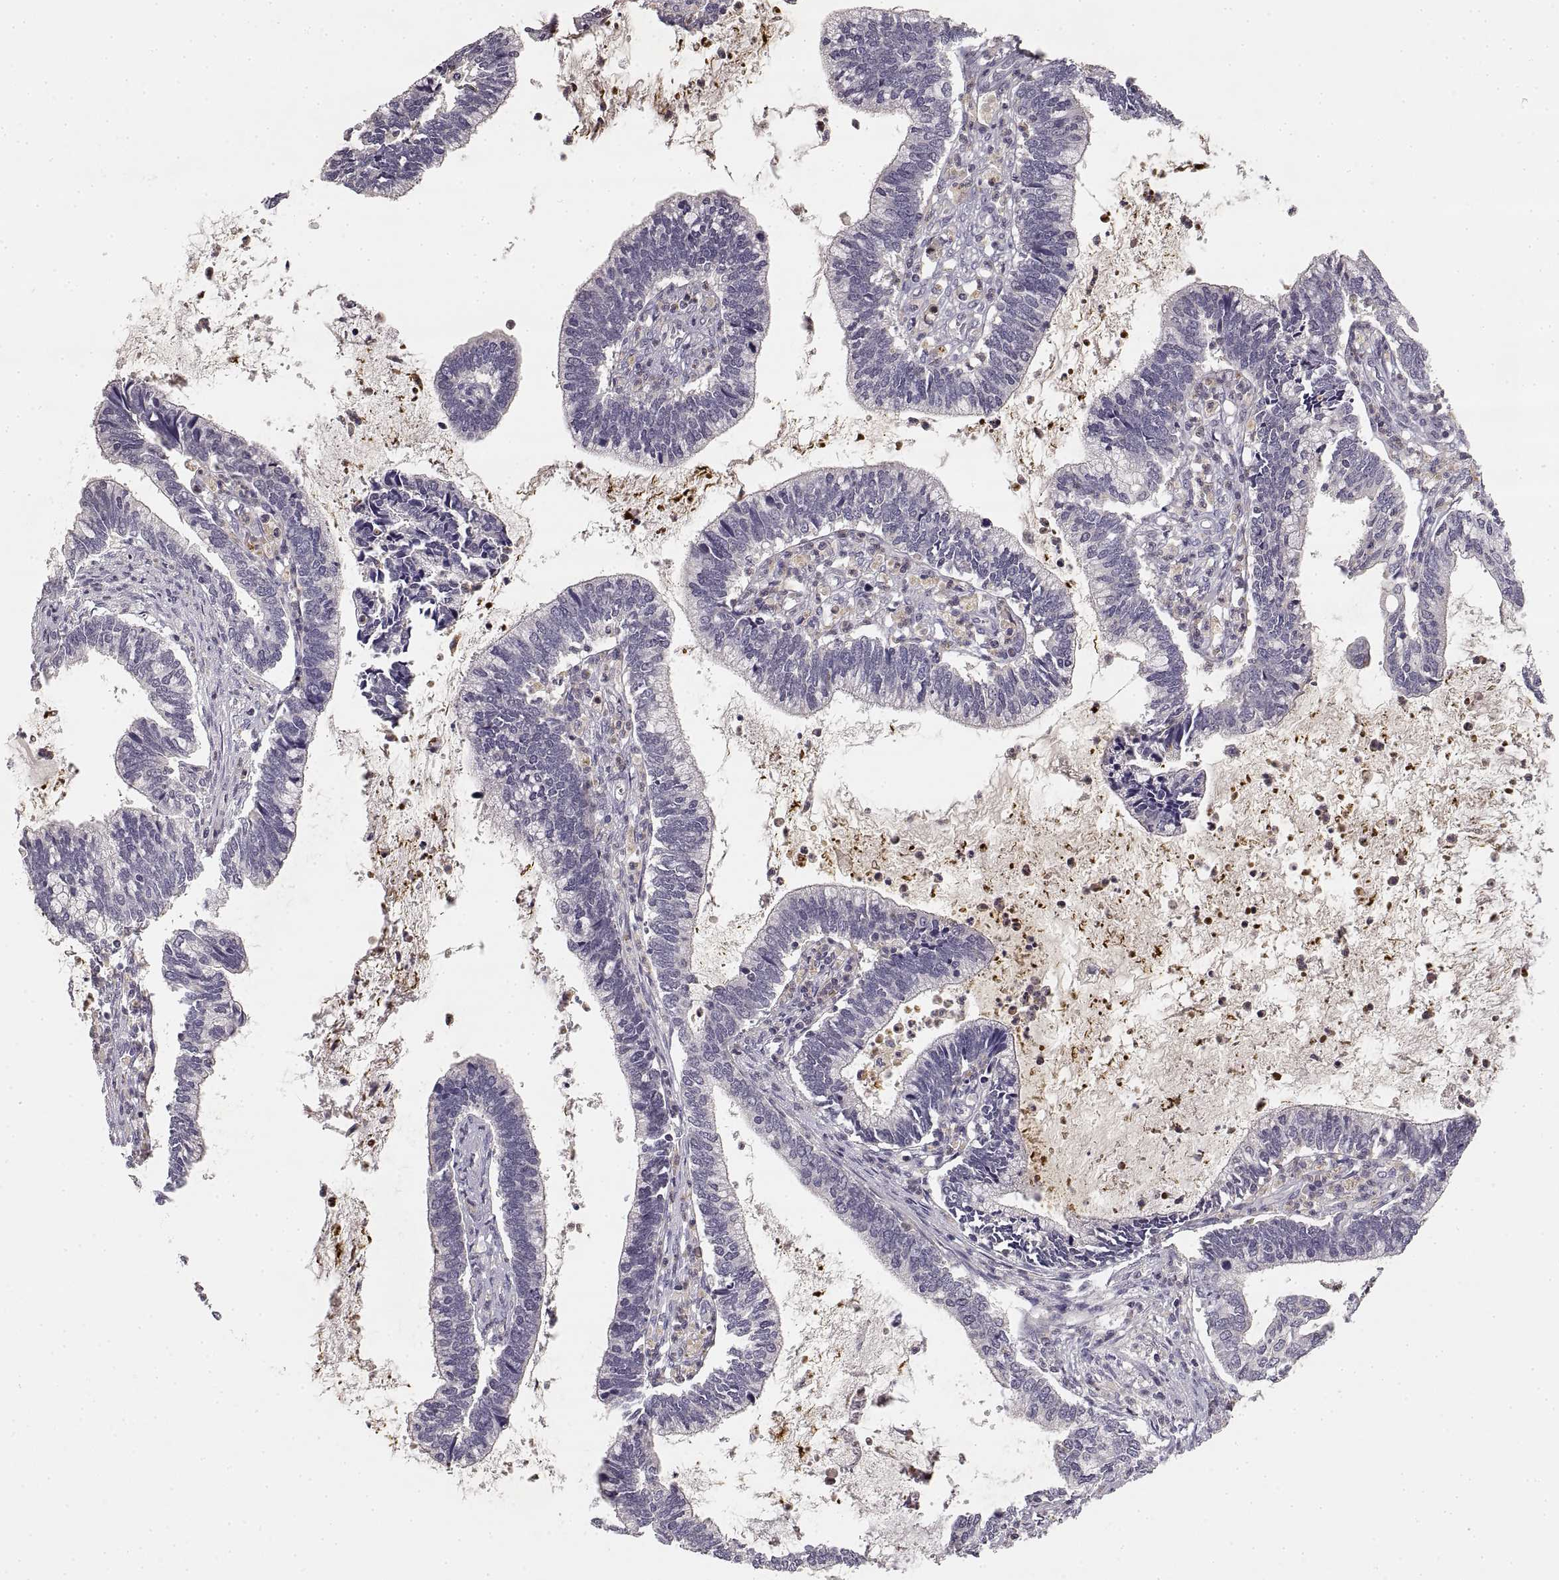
{"staining": {"intensity": "negative", "quantity": "none", "location": "none"}, "tissue": "cervical cancer", "cell_type": "Tumor cells", "image_type": "cancer", "snomed": [{"axis": "morphology", "description": "Adenocarcinoma, NOS"}, {"axis": "topography", "description": "Cervix"}], "caption": "Image shows no protein expression in tumor cells of cervical cancer (adenocarcinoma) tissue.", "gene": "RUNDC3A", "patient": {"sex": "female", "age": 42}}